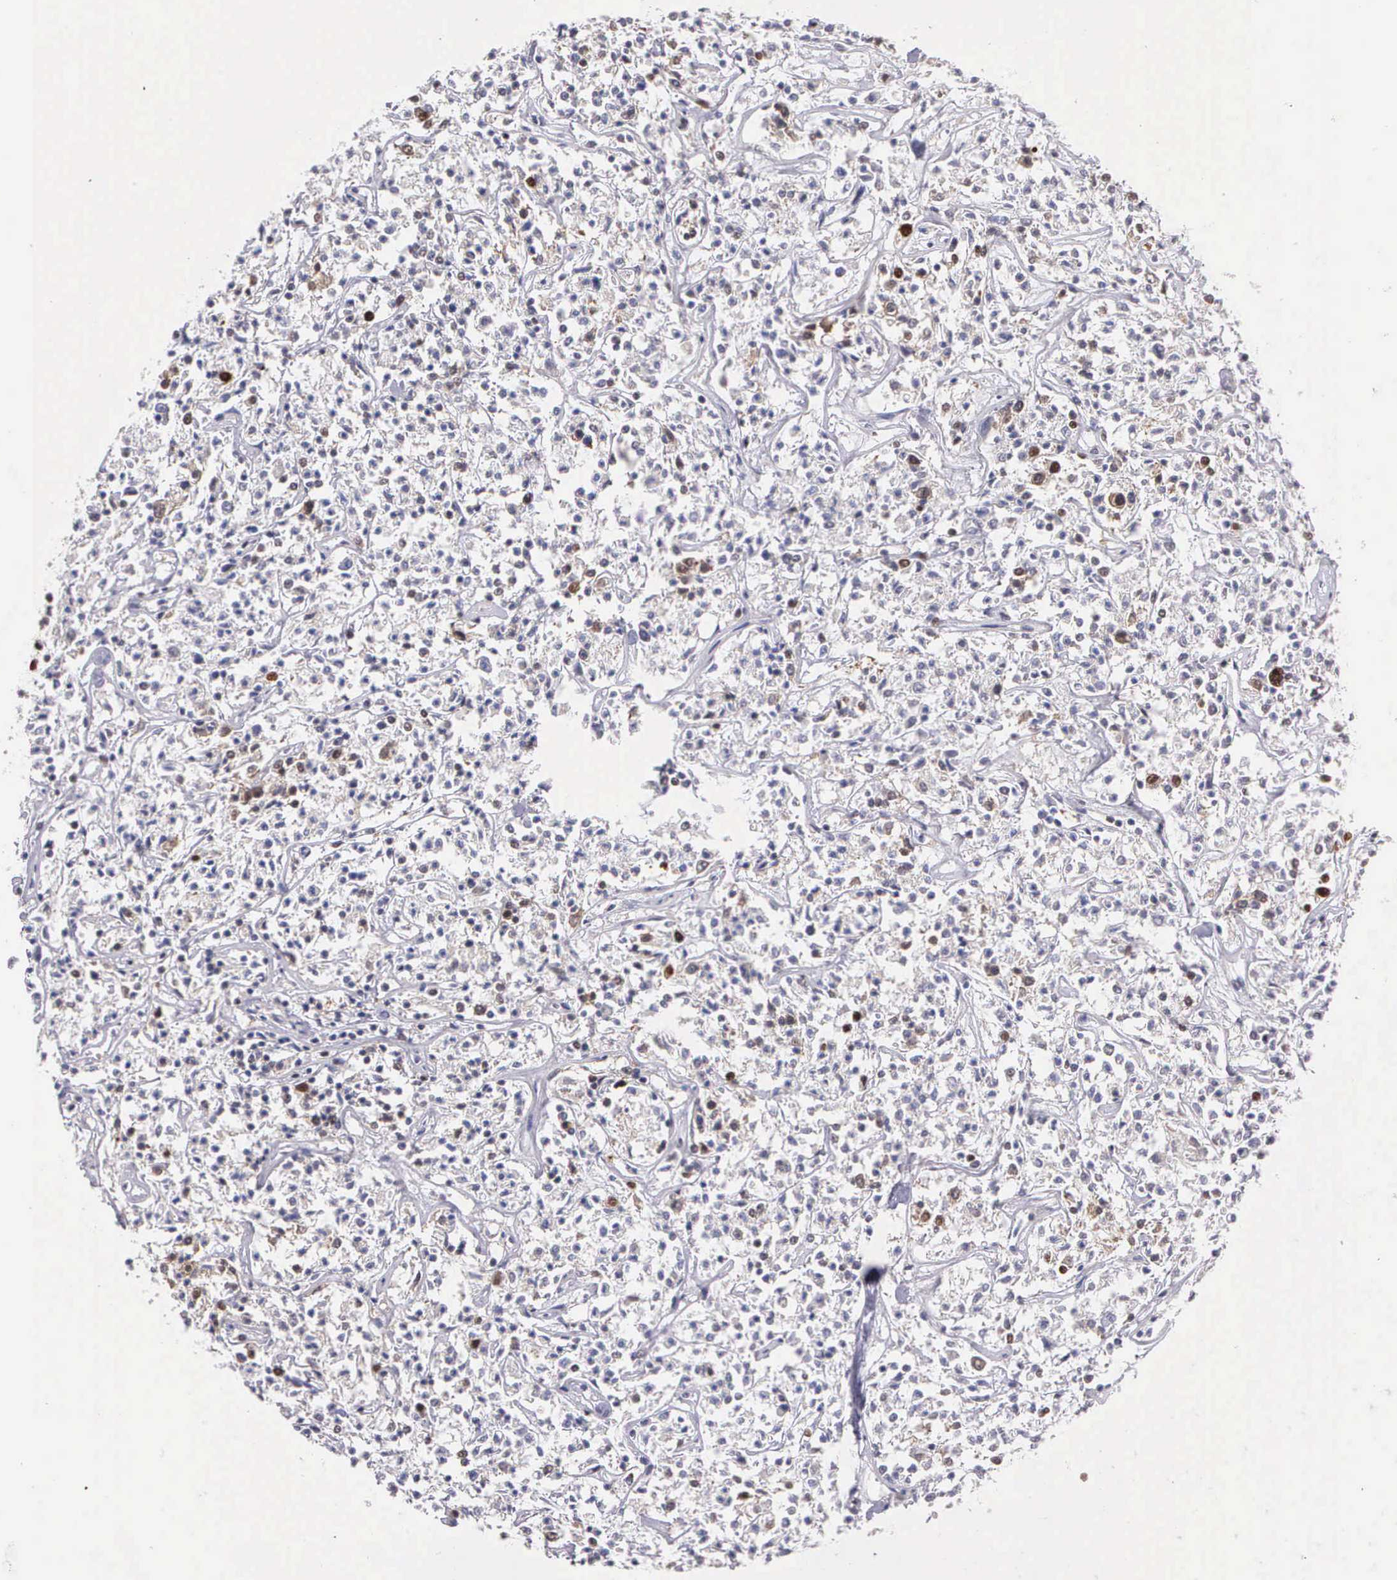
{"staining": {"intensity": "weak", "quantity": "25%-75%", "location": "nuclear"}, "tissue": "lymphoma", "cell_type": "Tumor cells", "image_type": "cancer", "snomed": [{"axis": "morphology", "description": "Malignant lymphoma, non-Hodgkin's type, Low grade"}, {"axis": "topography", "description": "Small intestine"}], "caption": "Lymphoma stained with a brown dye demonstrates weak nuclear positive expression in approximately 25%-75% of tumor cells.", "gene": "UBR7", "patient": {"sex": "female", "age": 59}}